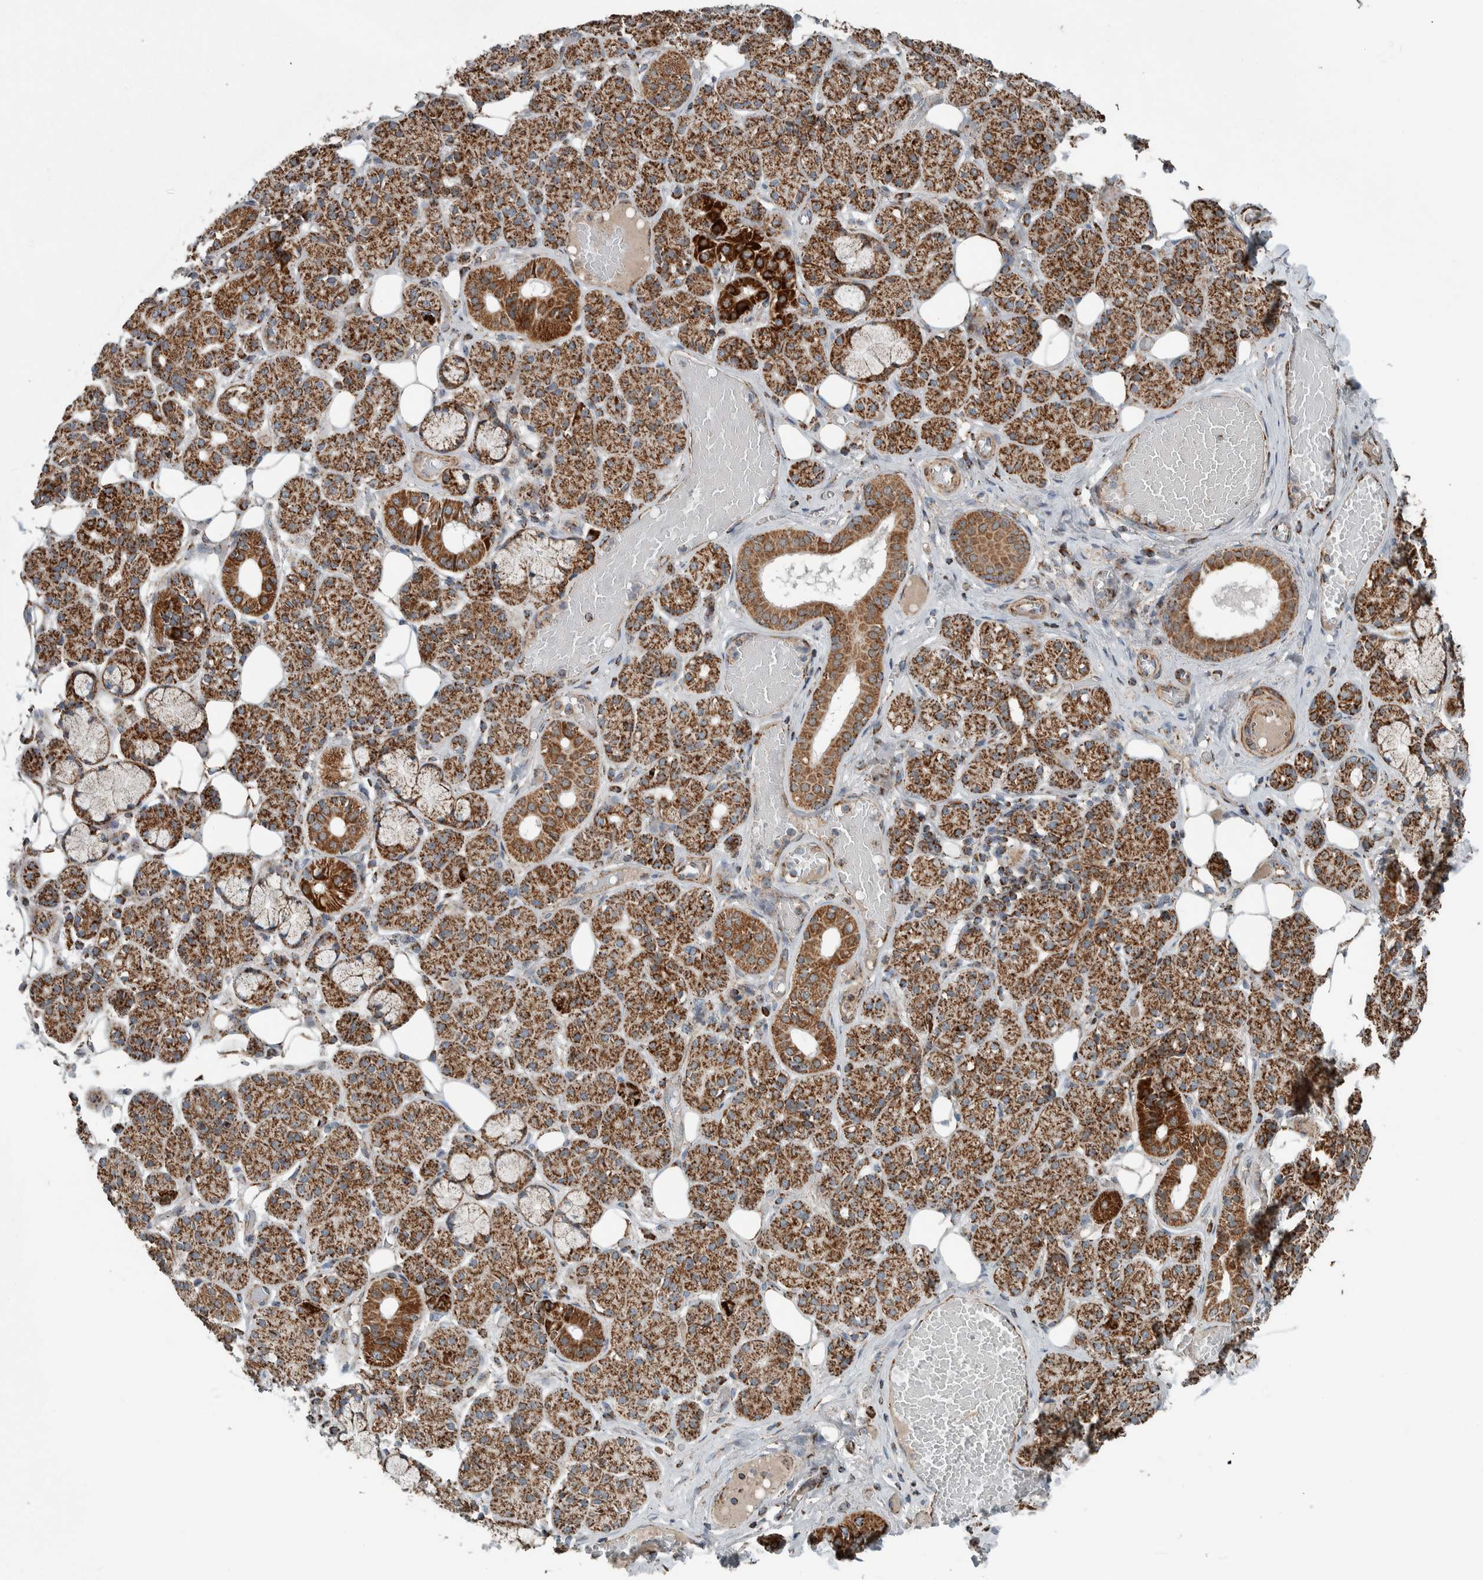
{"staining": {"intensity": "strong", "quantity": ">75%", "location": "cytoplasmic/membranous"}, "tissue": "salivary gland", "cell_type": "Glandular cells", "image_type": "normal", "snomed": [{"axis": "morphology", "description": "Normal tissue, NOS"}, {"axis": "topography", "description": "Salivary gland"}], "caption": "About >75% of glandular cells in benign salivary gland display strong cytoplasmic/membranous protein staining as visualized by brown immunohistochemical staining.", "gene": "CNTROB", "patient": {"sex": "male", "age": 63}}